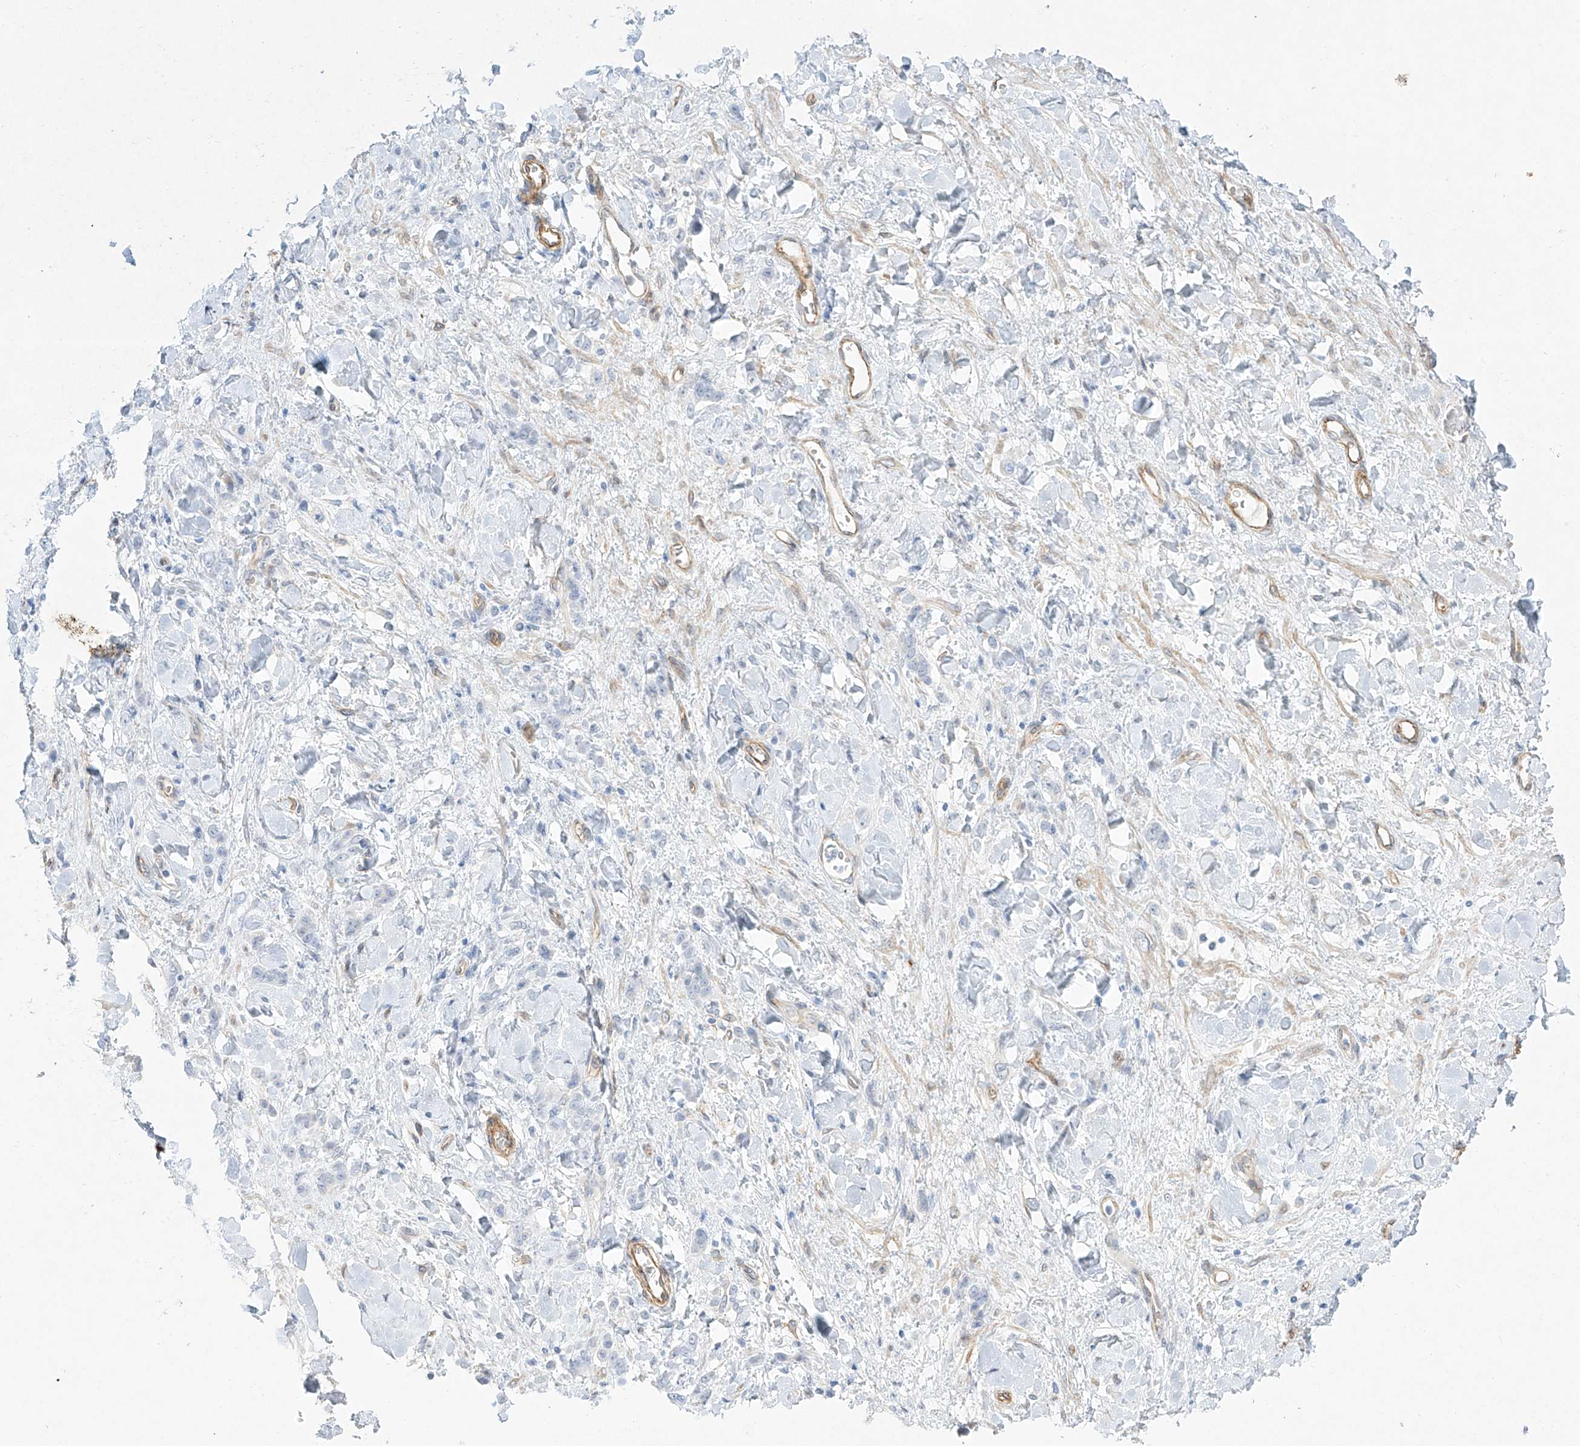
{"staining": {"intensity": "negative", "quantity": "none", "location": "none"}, "tissue": "stomach cancer", "cell_type": "Tumor cells", "image_type": "cancer", "snomed": [{"axis": "morphology", "description": "Normal tissue, NOS"}, {"axis": "morphology", "description": "Adenocarcinoma, NOS"}, {"axis": "topography", "description": "Stomach"}], "caption": "A histopathology image of human stomach adenocarcinoma is negative for staining in tumor cells. The staining was performed using DAB (3,3'-diaminobenzidine) to visualize the protein expression in brown, while the nuclei were stained in blue with hematoxylin (Magnification: 20x).", "gene": "REEP2", "patient": {"sex": "male", "age": 82}}